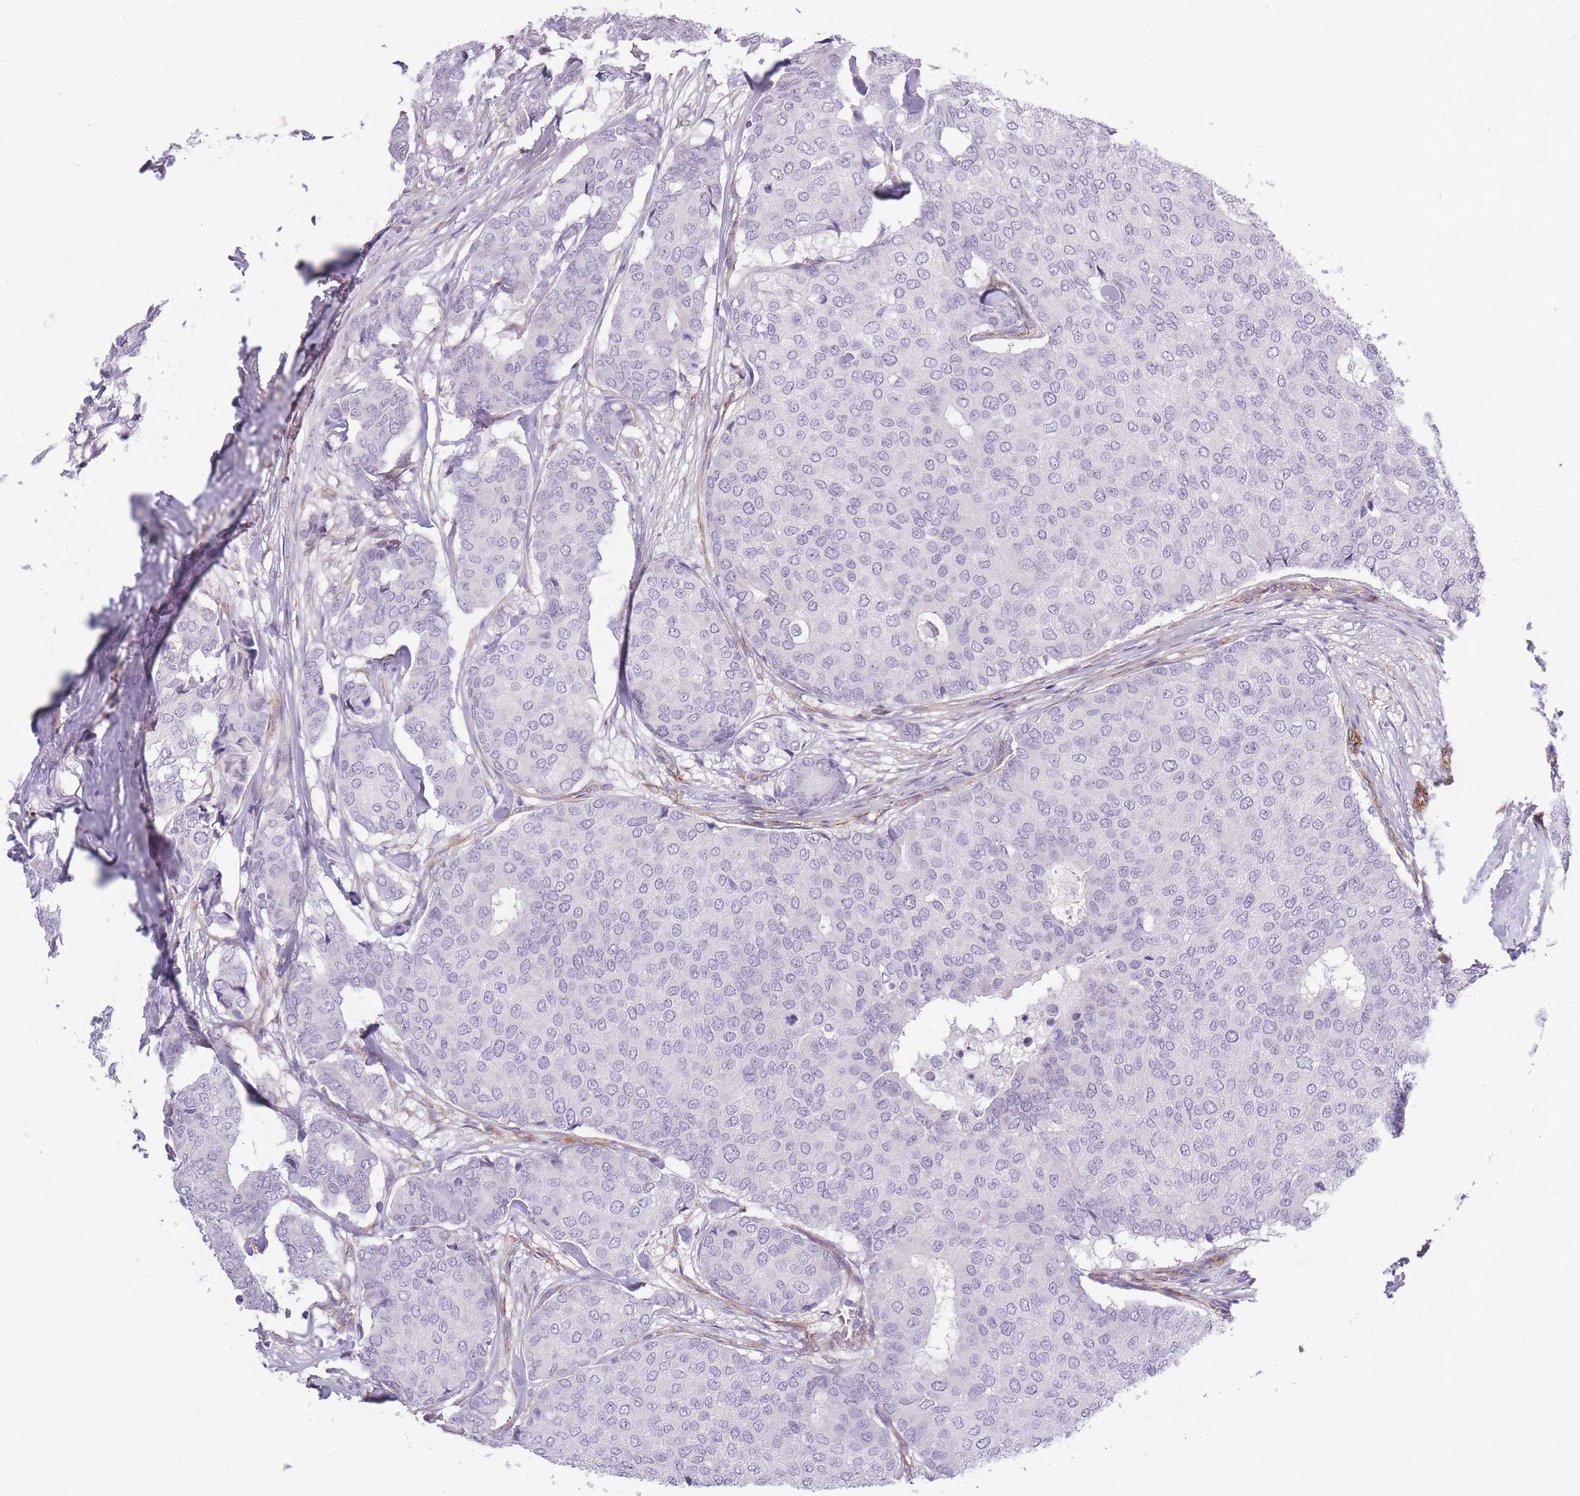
{"staining": {"intensity": "negative", "quantity": "none", "location": "none"}, "tissue": "breast cancer", "cell_type": "Tumor cells", "image_type": "cancer", "snomed": [{"axis": "morphology", "description": "Duct carcinoma"}, {"axis": "topography", "description": "Breast"}], "caption": "Immunohistochemistry histopathology image of breast infiltrating ductal carcinoma stained for a protein (brown), which demonstrates no expression in tumor cells.", "gene": "OR6B3", "patient": {"sex": "female", "age": 75}}